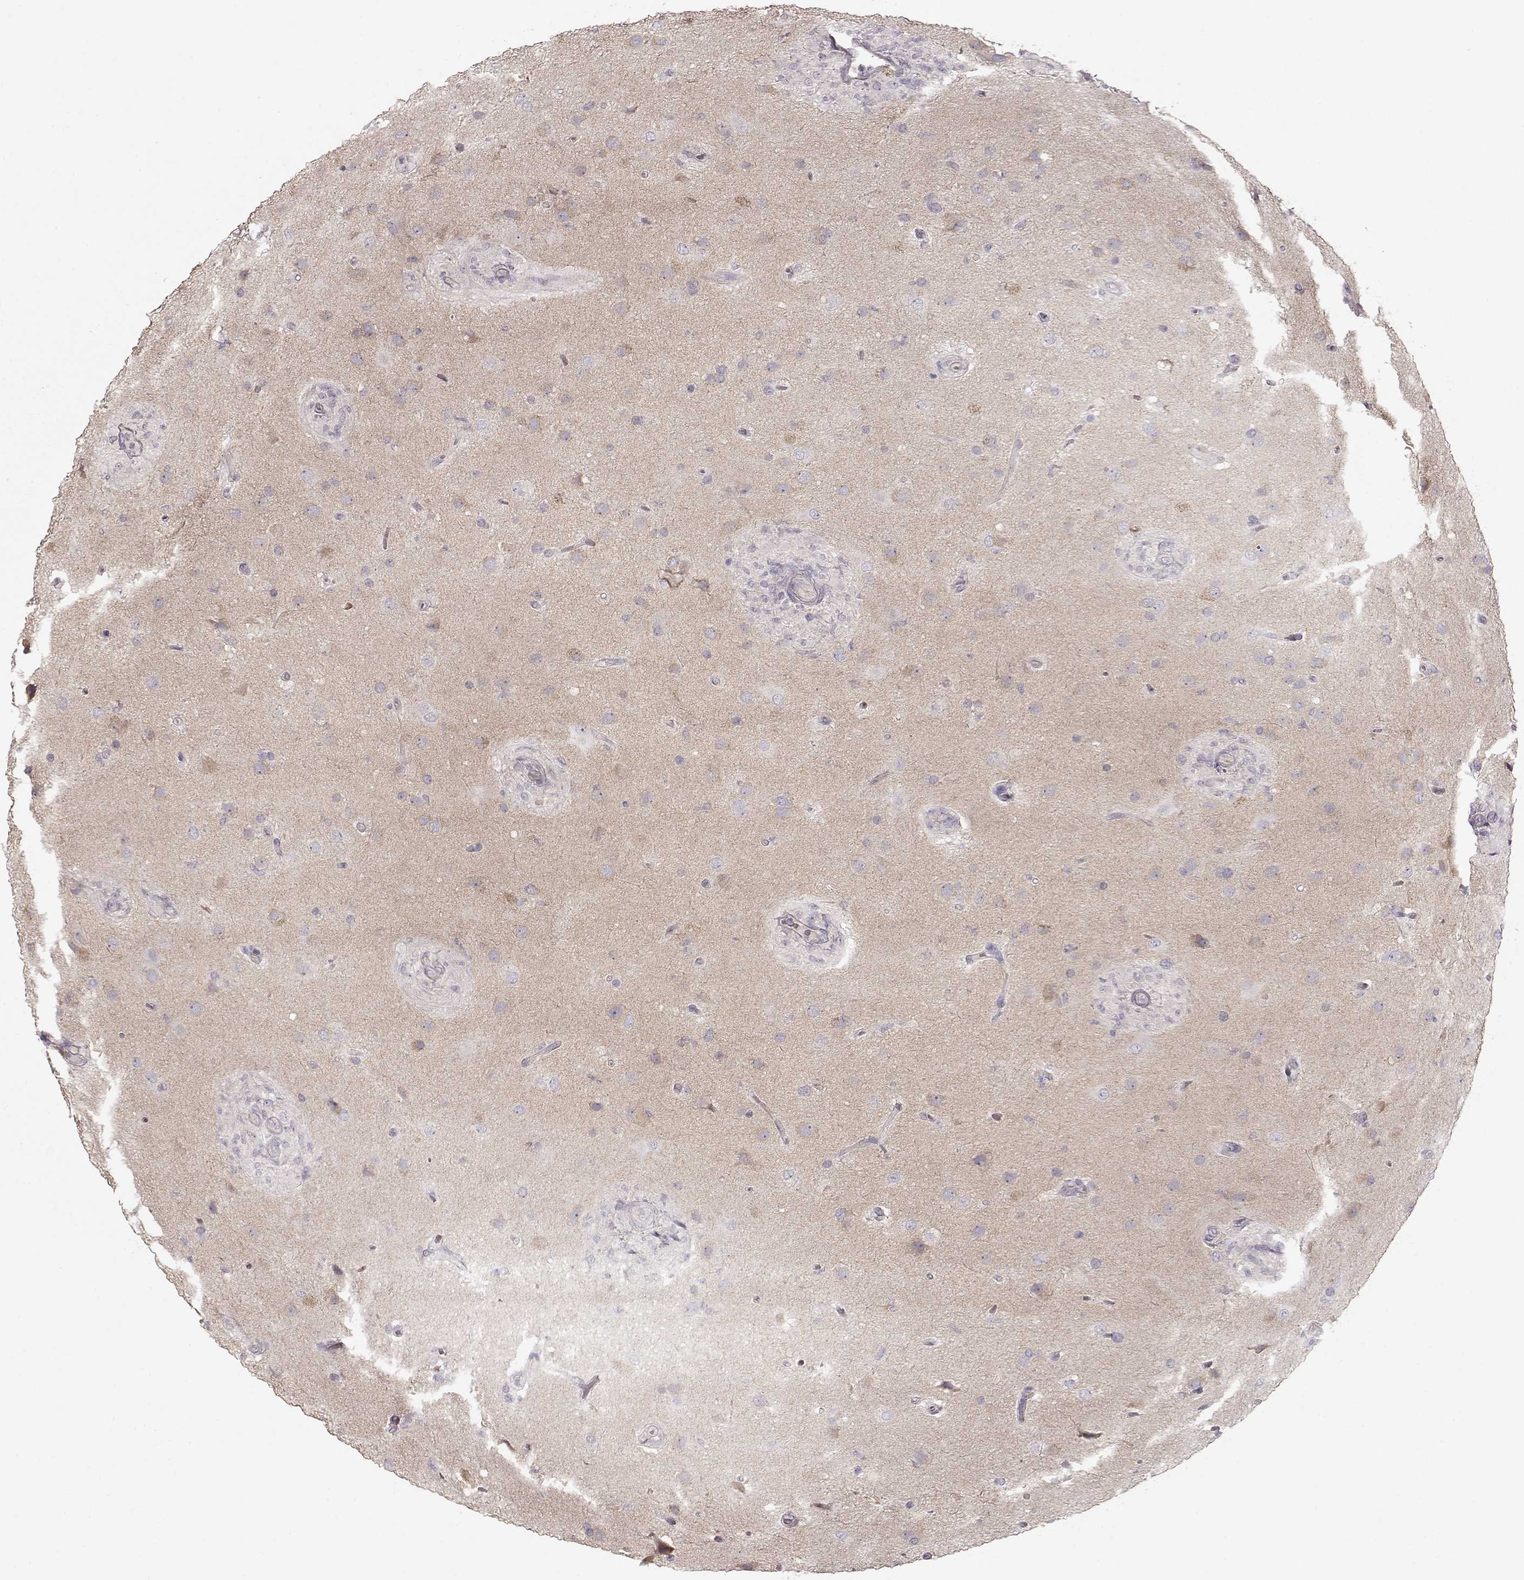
{"staining": {"intensity": "negative", "quantity": "none", "location": "none"}, "tissue": "glioma", "cell_type": "Tumor cells", "image_type": "cancer", "snomed": [{"axis": "morphology", "description": "Glioma, malignant, High grade"}, {"axis": "topography", "description": "Brain"}], "caption": "Tumor cells are negative for brown protein staining in malignant glioma (high-grade).", "gene": "ARHGAP8", "patient": {"sex": "male", "age": 68}}